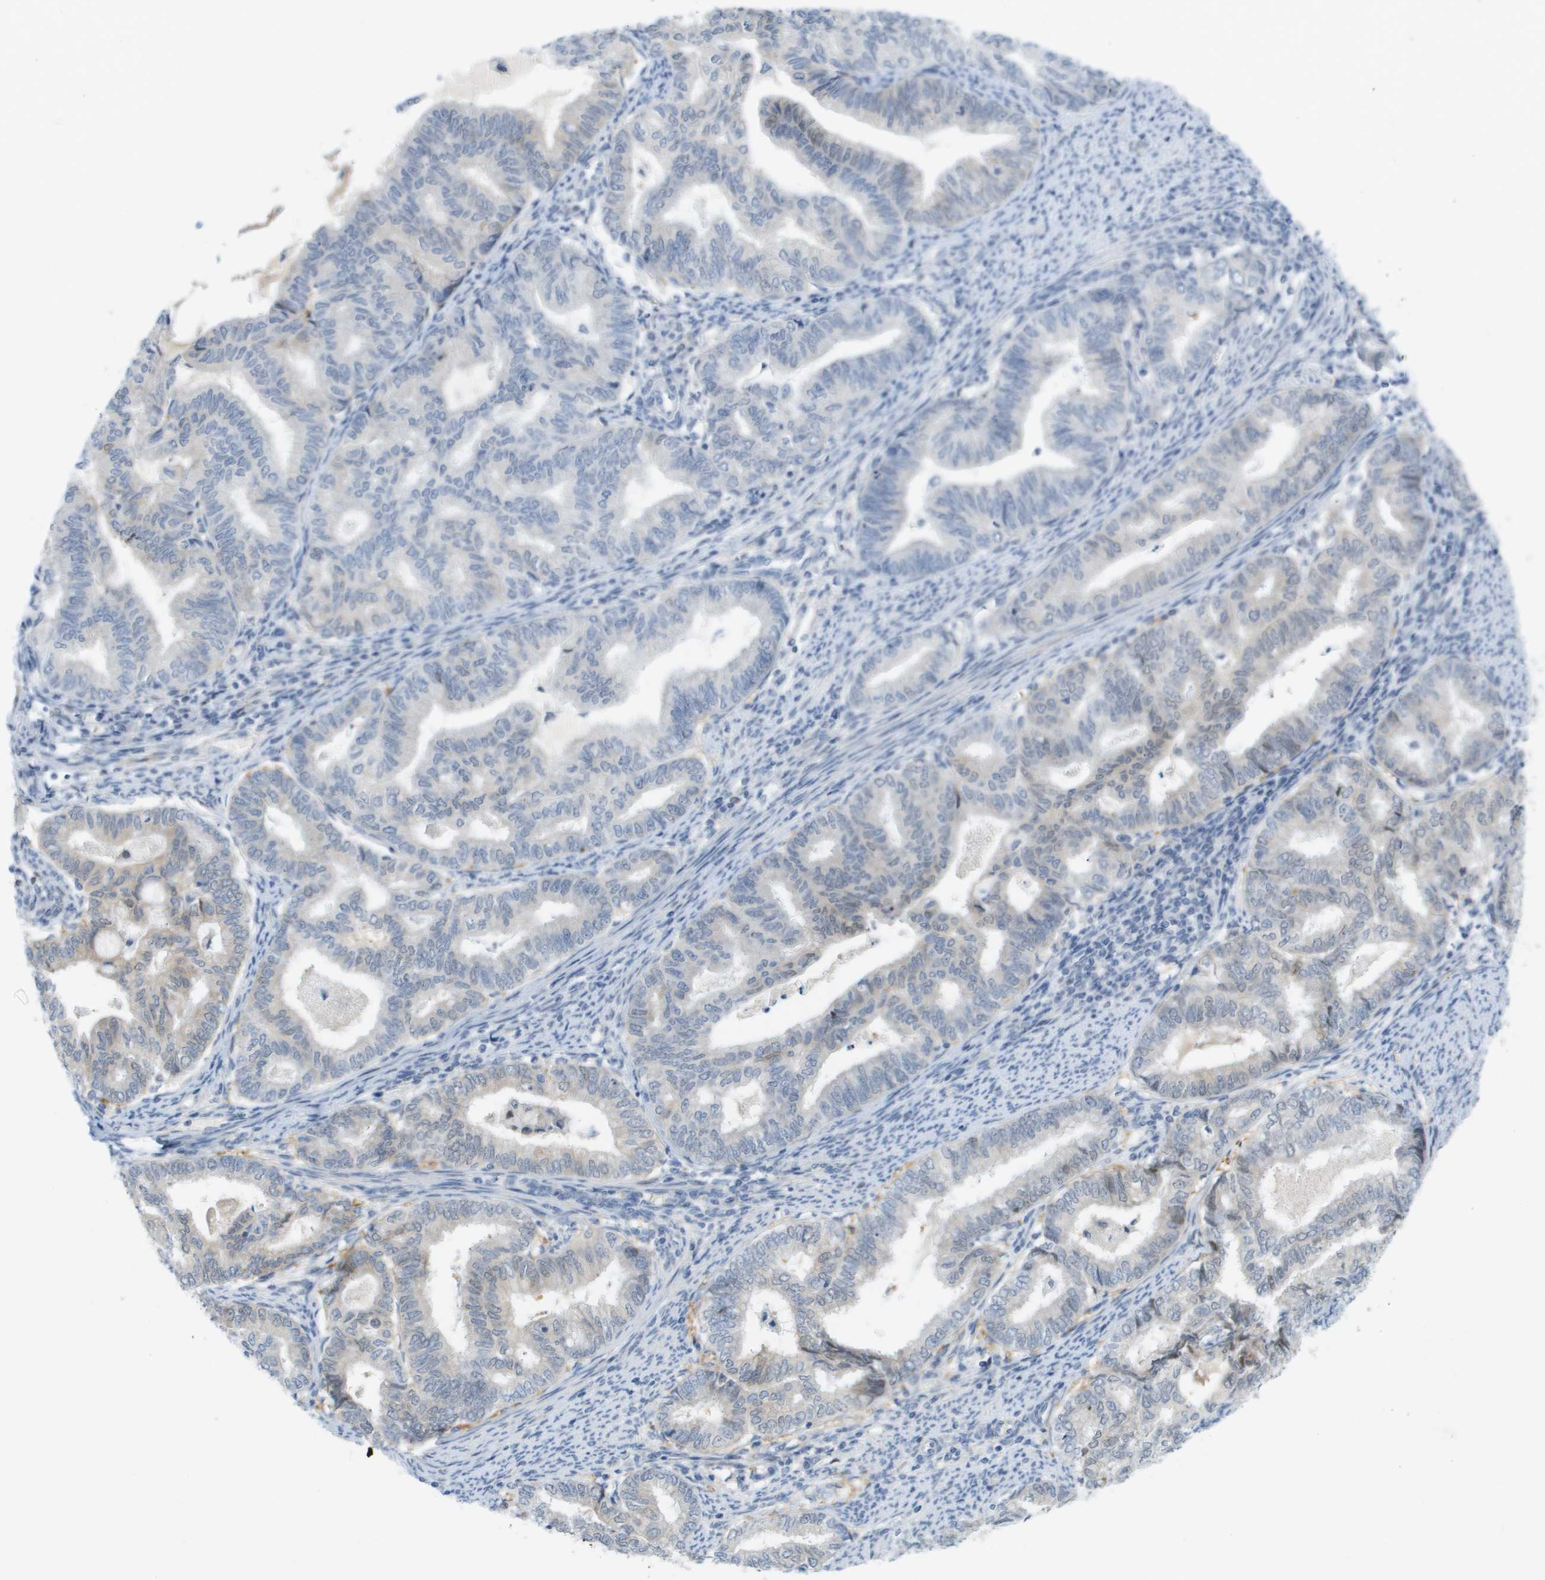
{"staining": {"intensity": "negative", "quantity": "none", "location": "none"}, "tissue": "endometrial cancer", "cell_type": "Tumor cells", "image_type": "cancer", "snomed": [{"axis": "morphology", "description": "Adenocarcinoma, NOS"}, {"axis": "topography", "description": "Endometrium"}], "caption": "The immunohistochemistry (IHC) image has no significant expression in tumor cells of endometrial cancer tissue.", "gene": "CUL9", "patient": {"sex": "female", "age": 79}}